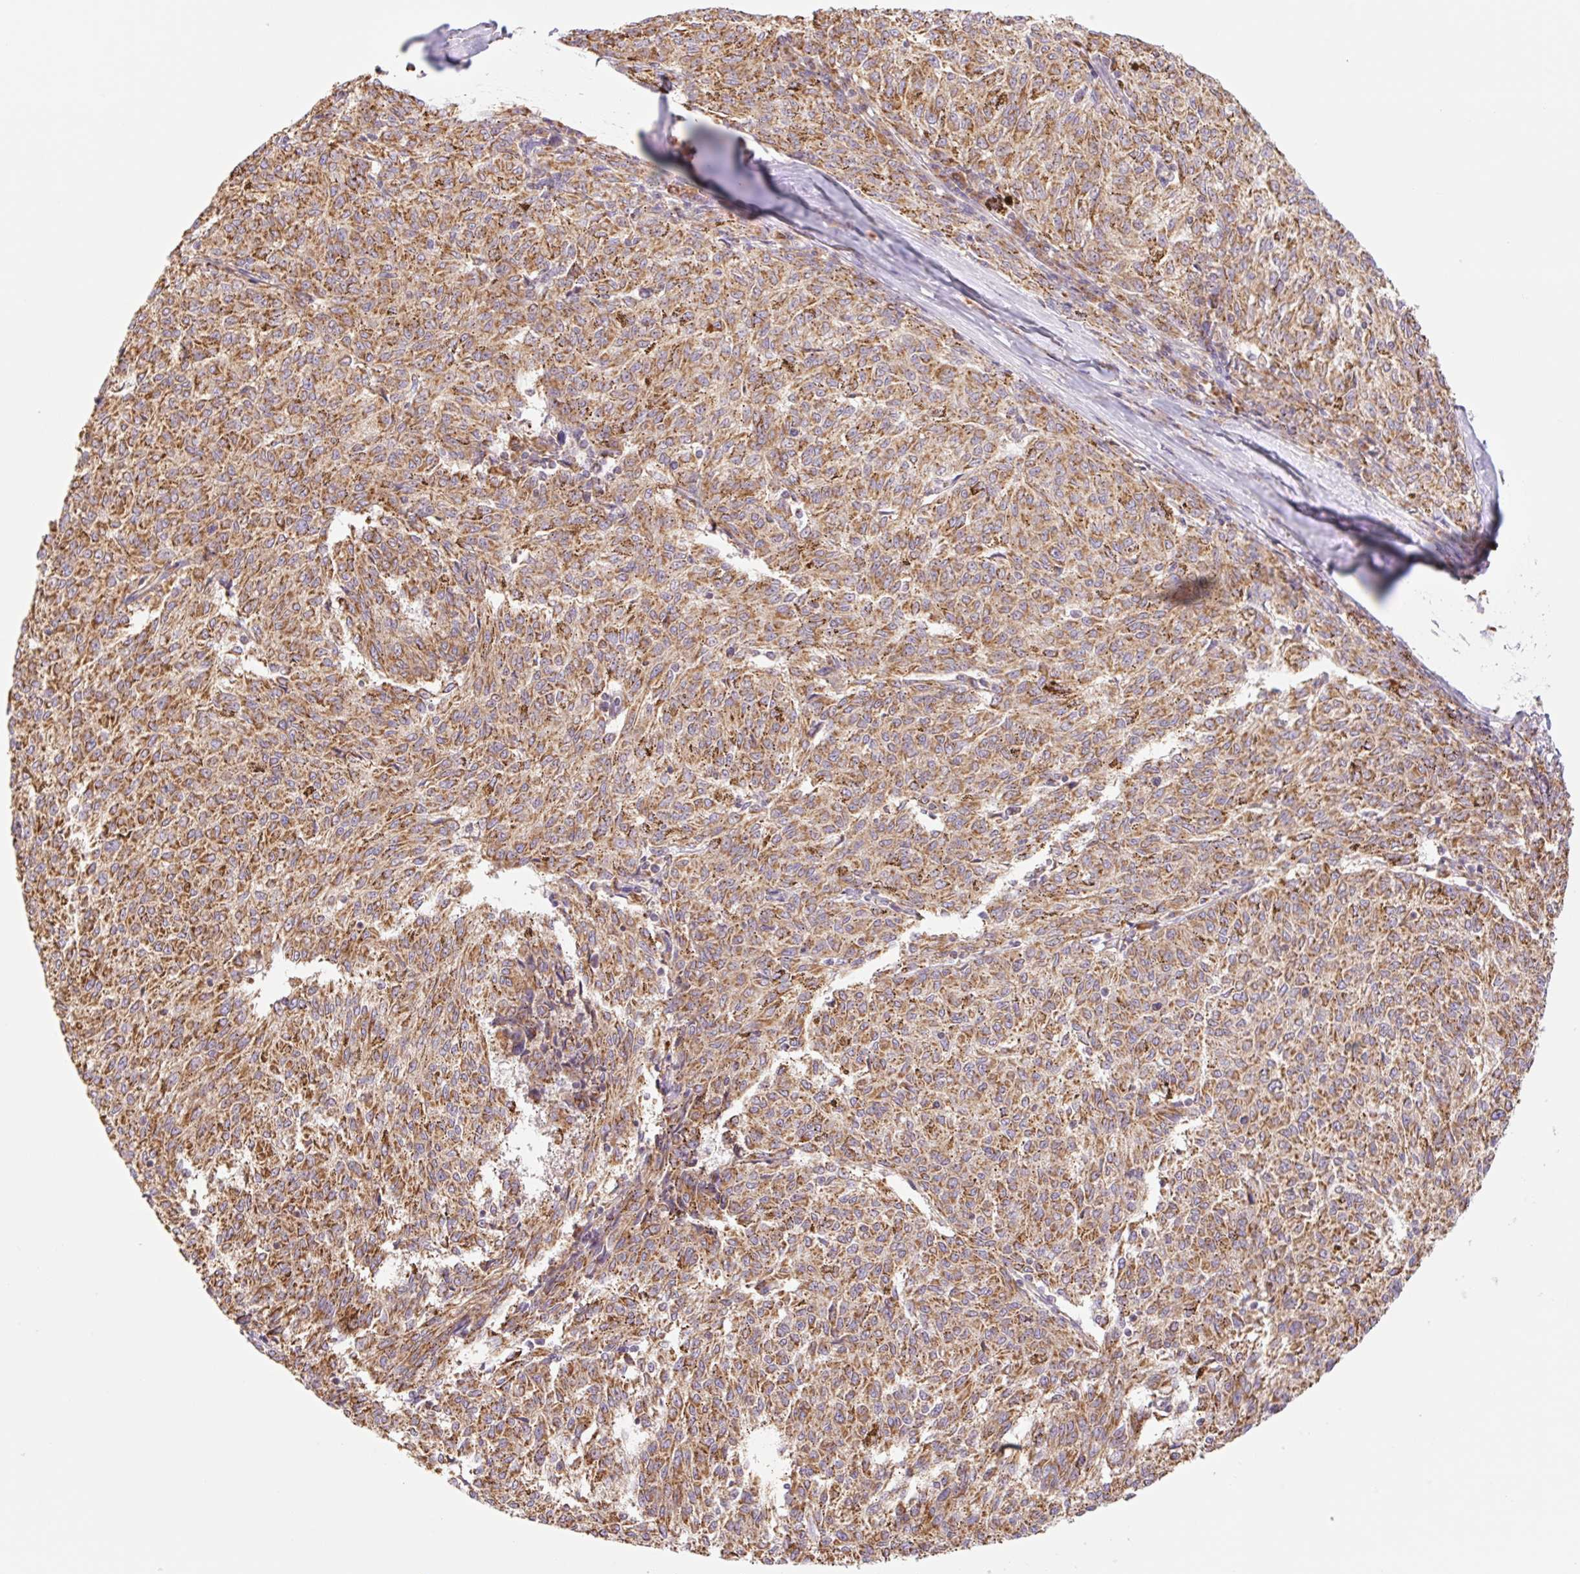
{"staining": {"intensity": "moderate", "quantity": ">75%", "location": "cytoplasmic/membranous"}, "tissue": "melanoma", "cell_type": "Tumor cells", "image_type": "cancer", "snomed": [{"axis": "morphology", "description": "Malignant melanoma, NOS"}, {"axis": "topography", "description": "Skin"}], "caption": "Immunohistochemical staining of malignant melanoma displays medium levels of moderate cytoplasmic/membranous positivity in approximately >75% of tumor cells.", "gene": "GOSR2", "patient": {"sex": "female", "age": 72}}